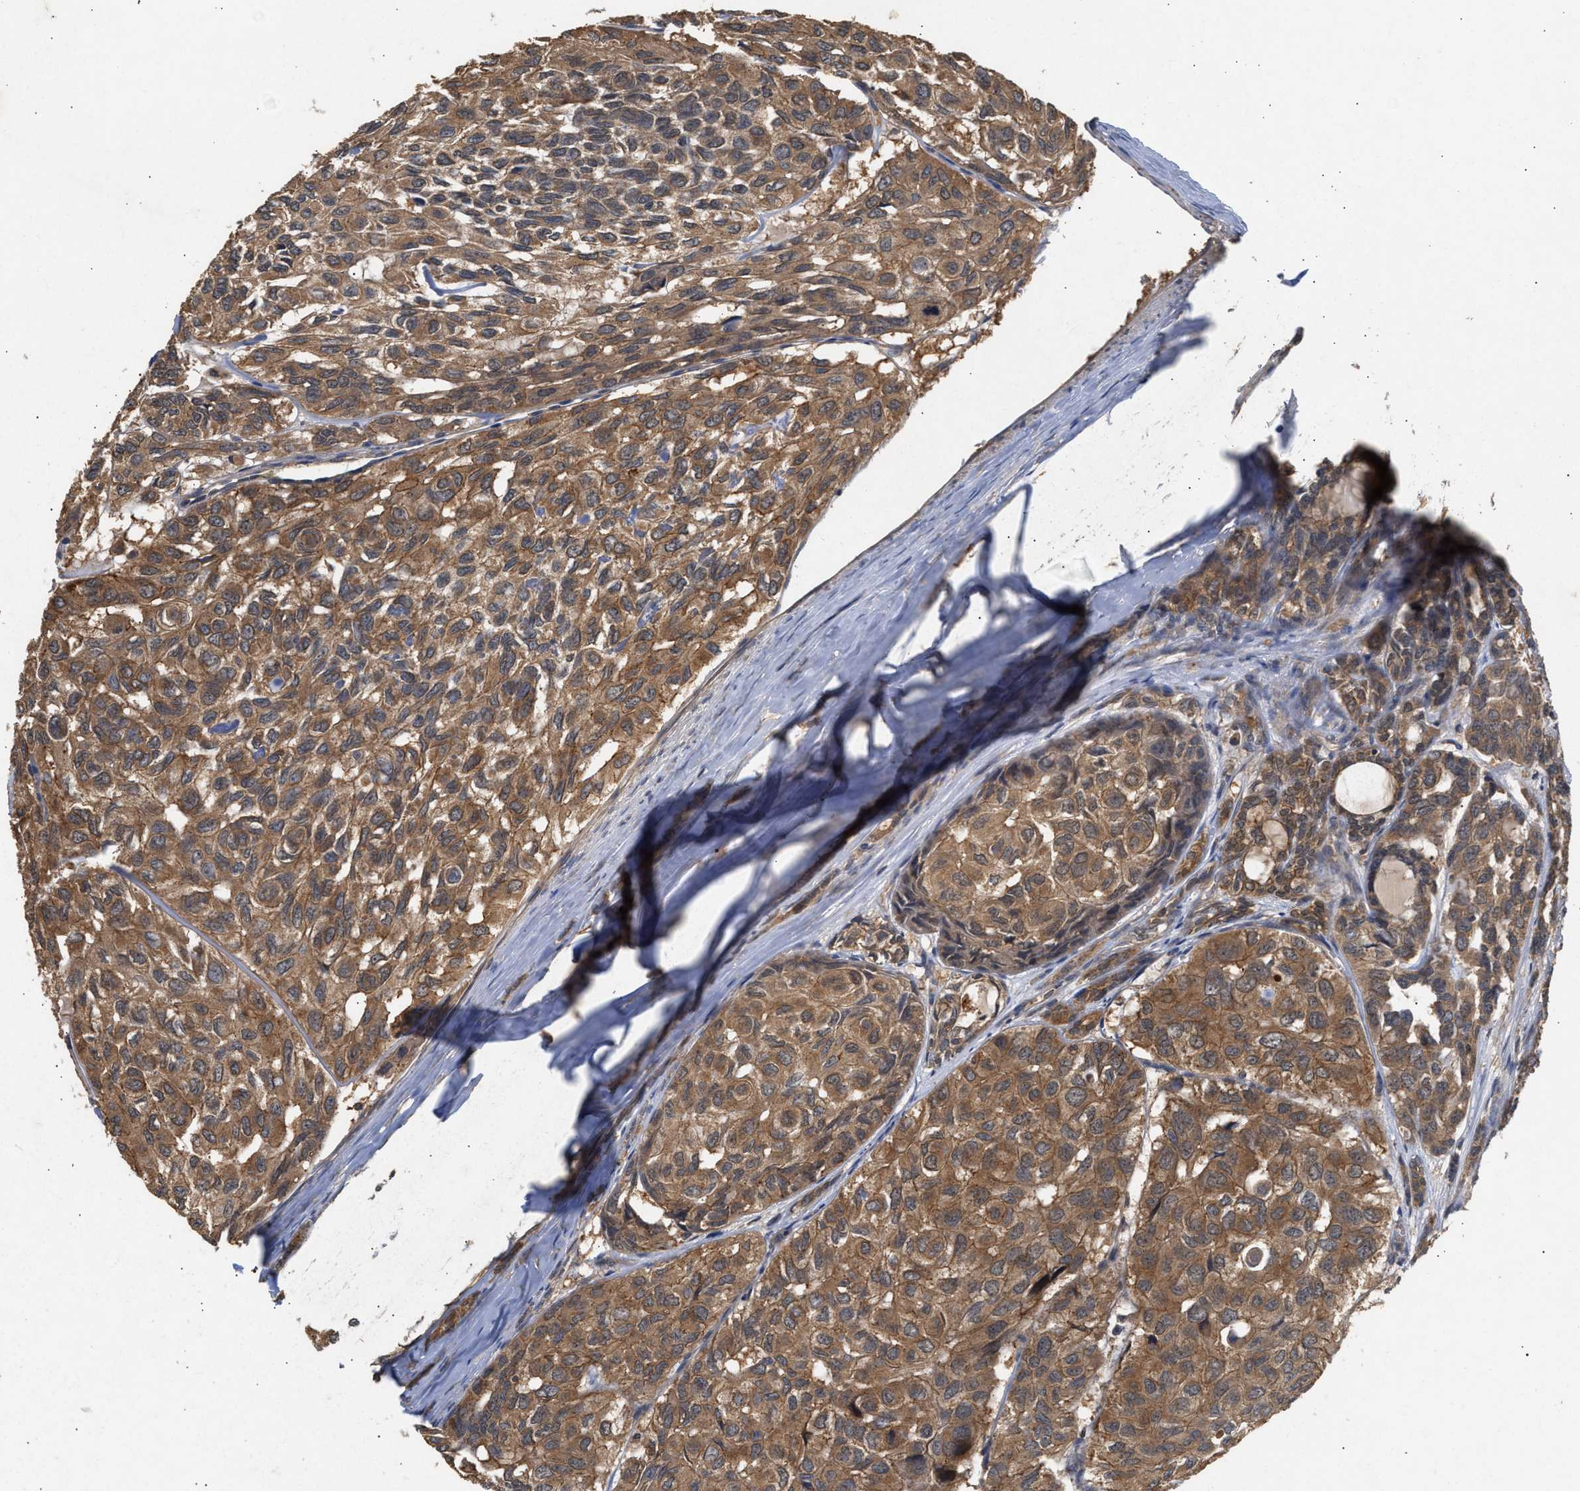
{"staining": {"intensity": "moderate", "quantity": ">75%", "location": "cytoplasmic/membranous"}, "tissue": "head and neck cancer", "cell_type": "Tumor cells", "image_type": "cancer", "snomed": [{"axis": "morphology", "description": "Adenocarcinoma, NOS"}, {"axis": "topography", "description": "Salivary gland, NOS"}, {"axis": "topography", "description": "Head-Neck"}], "caption": "A high-resolution micrograph shows IHC staining of head and neck cancer (adenocarcinoma), which shows moderate cytoplasmic/membranous staining in approximately >75% of tumor cells.", "gene": "FITM1", "patient": {"sex": "female", "age": 76}}